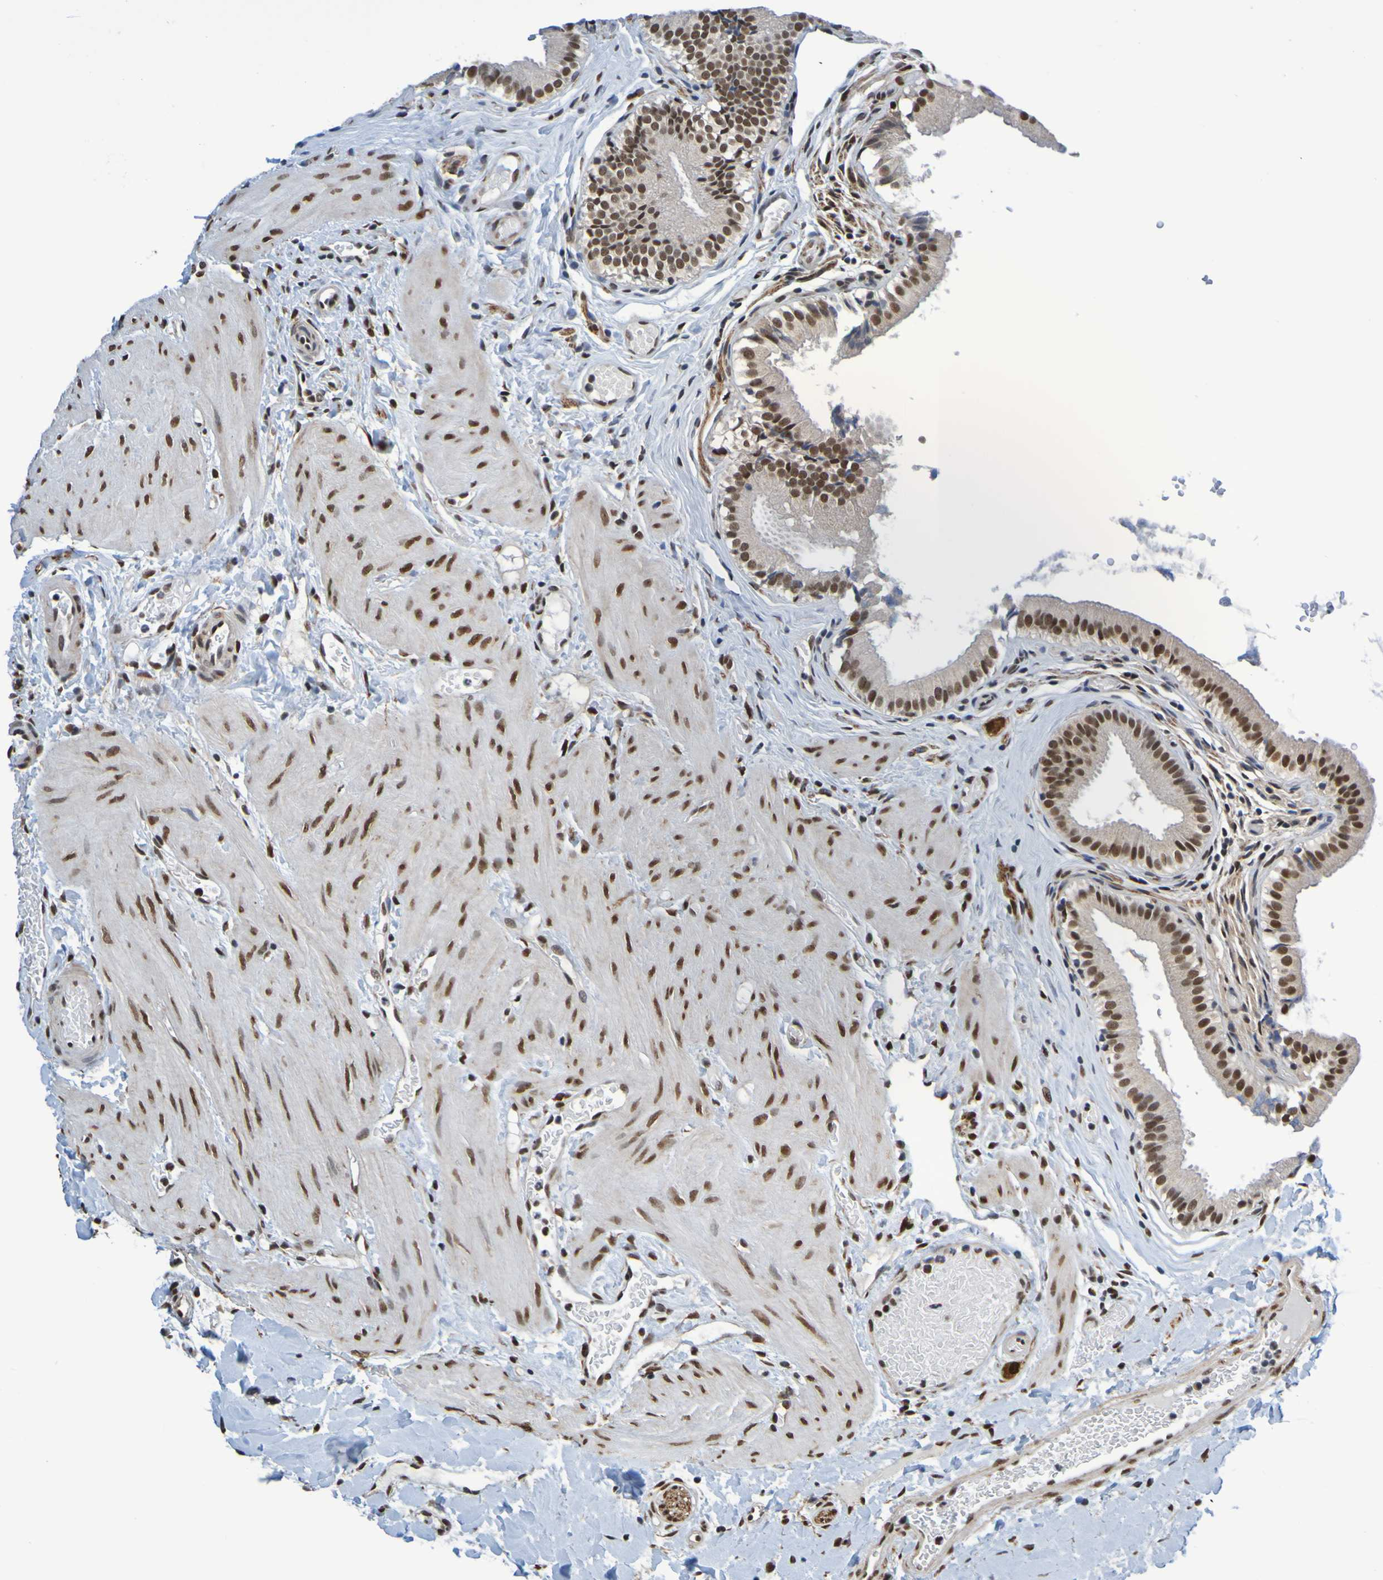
{"staining": {"intensity": "strong", "quantity": ">75%", "location": "nuclear"}, "tissue": "gallbladder", "cell_type": "Glandular cells", "image_type": "normal", "snomed": [{"axis": "morphology", "description": "Normal tissue, NOS"}, {"axis": "topography", "description": "Gallbladder"}], "caption": "Glandular cells display high levels of strong nuclear positivity in about >75% of cells in normal human gallbladder. The staining was performed using DAB (3,3'-diaminobenzidine), with brown indicating positive protein expression. Nuclei are stained blue with hematoxylin.", "gene": "HDAC2", "patient": {"sex": "female", "age": 26}}